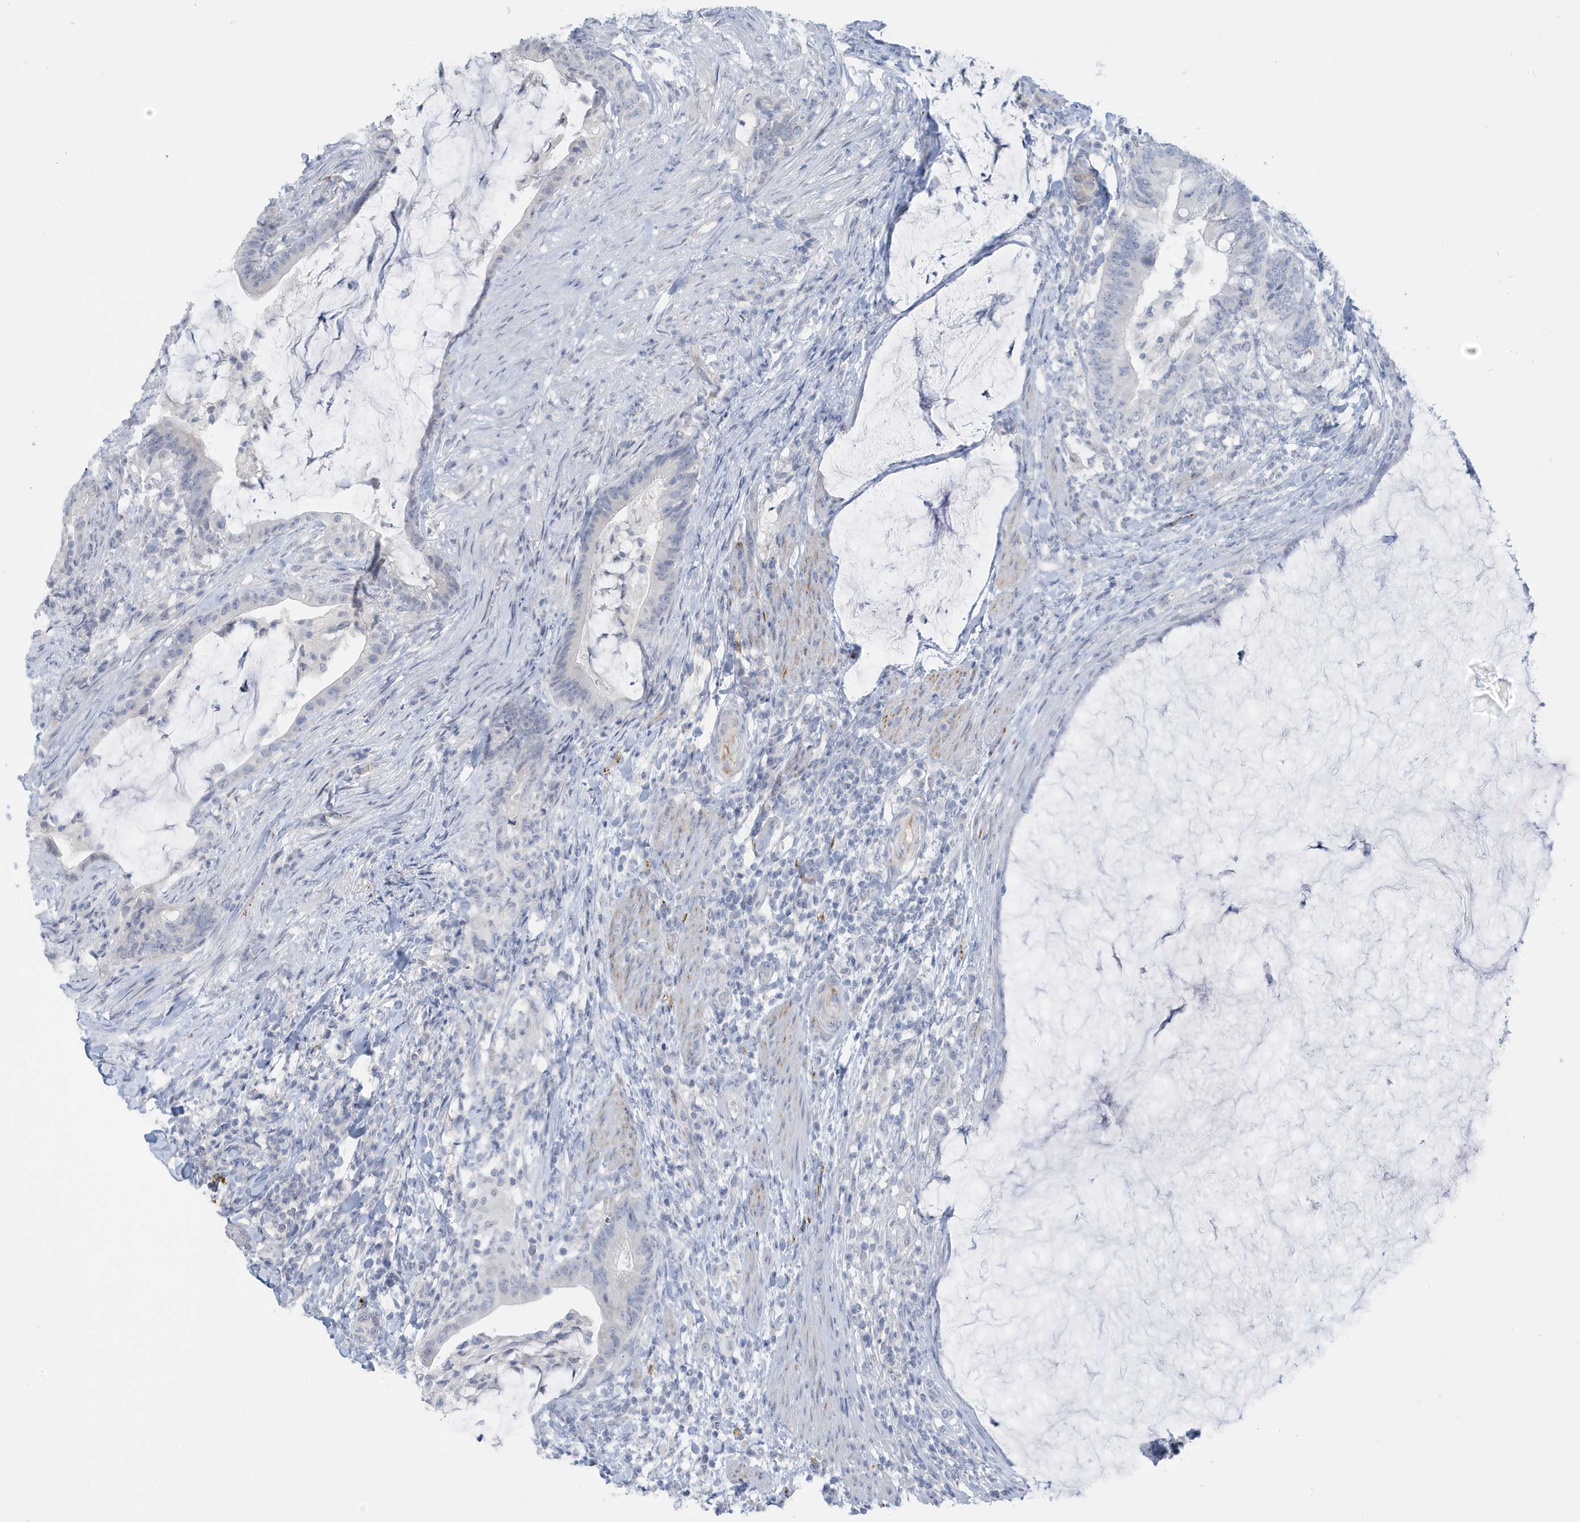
{"staining": {"intensity": "negative", "quantity": "none", "location": "none"}, "tissue": "colorectal cancer", "cell_type": "Tumor cells", "image_type": "cancer", "snomed": [{"axis": "morphology", "description": "Adenocarcinoma, NOS"}, {"axis": "topography", "description": "Colon"}], "caption": "Immunohistochemistry photomicrograph of neoplastic tissue: human colorectal cancer stained with DAB shows no significant protein positivity in tumor cells.", "gene": "PERM1", "patient": {"sex": "female", "age": 66}}